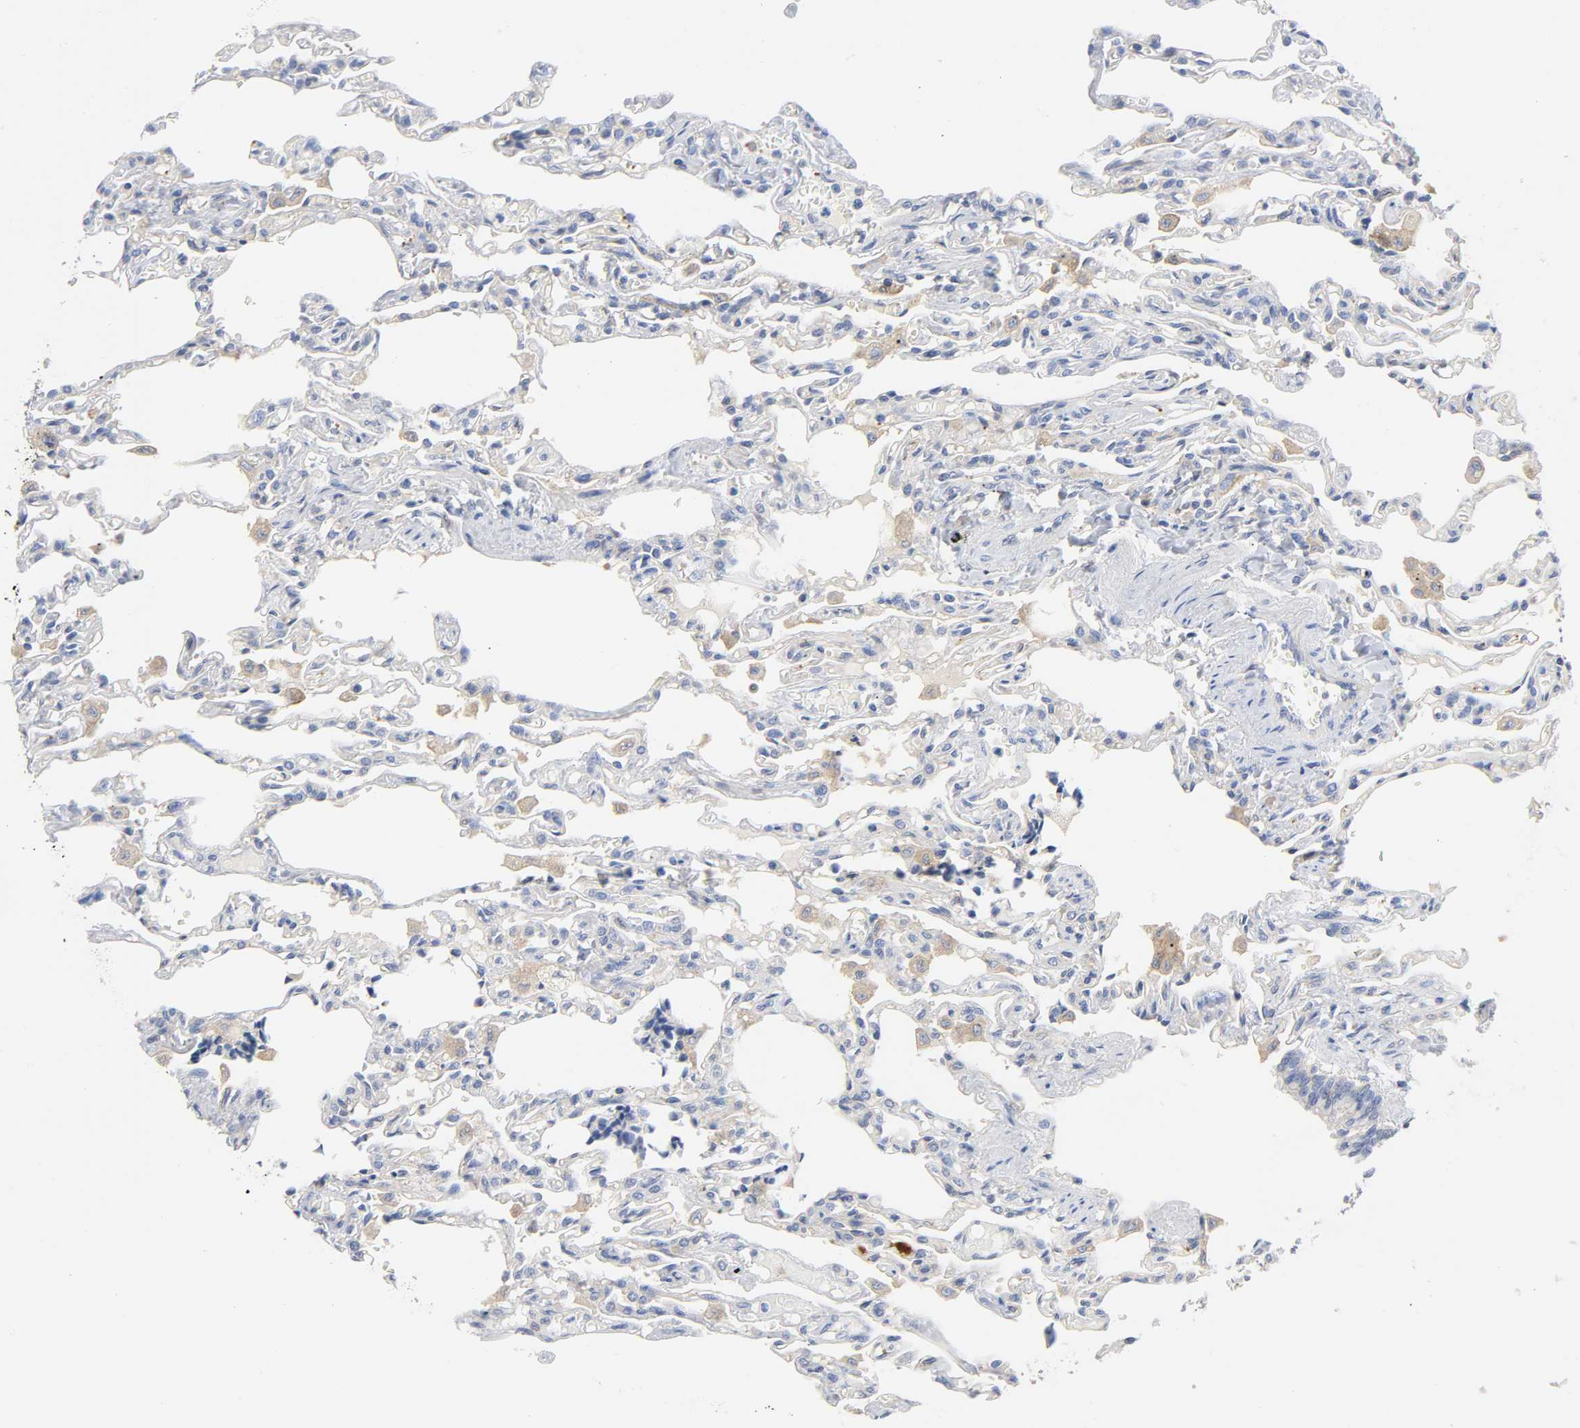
{"staining": {"intensity": "negative", "quantity": "none", "location": "none"}, "tissue": "lung", "cell_type": "Alveolar cells", "image_type": "normal", "snomed": [{"axis": "morphology", "description": "Normal tissue, NOS"}, {"axis": "topography", "description": "Lung"}], "caption": "Immunohistochemical staining of benign lung demonstrates no significant expression in alveolar cells.", "gene": "SRC", "patient": {"sex": "male", "age": 21}}